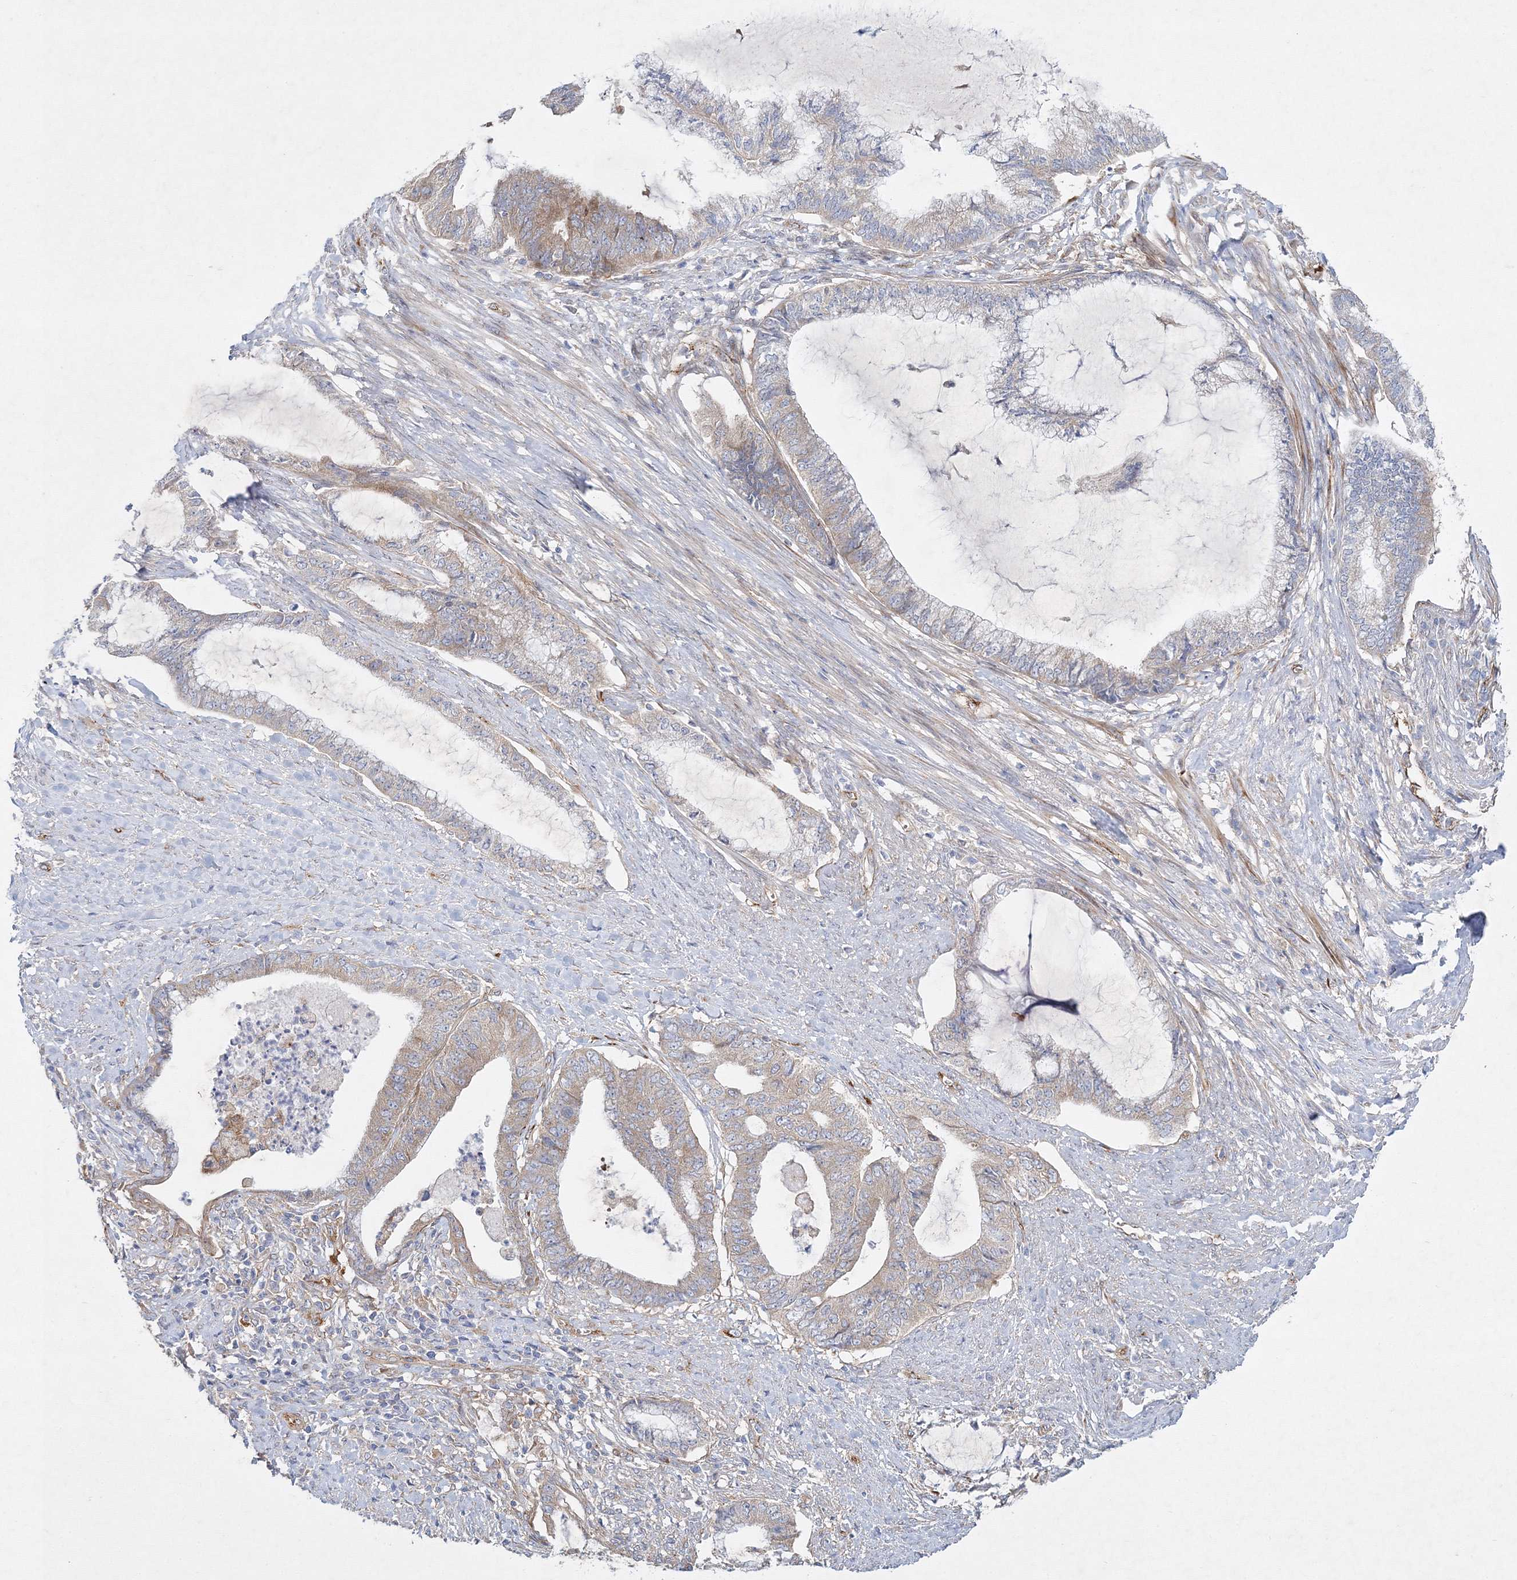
{"staining": {"intensity": "weak", "quantity": "25%-75%", "location": "cytoplasmic/membranous"}, "tissue": "endometrial cancer", "cell_type": "Tumor cells", "image_type": "cancer", "snomed": [{"axis": "morphology", "description": "Adenocarcinoma, NOS"}, {"axis": "topography", "description": "Endometrium"}], "caption": "Weak cytoplasmic/membranous protein expression is appreciated in approximately 25%-75% of tumor cells in endometrial cancer (adenocarcinoma).", "gene": "ZFYVE16", "patient": {"sex": "female", "age": 86}}